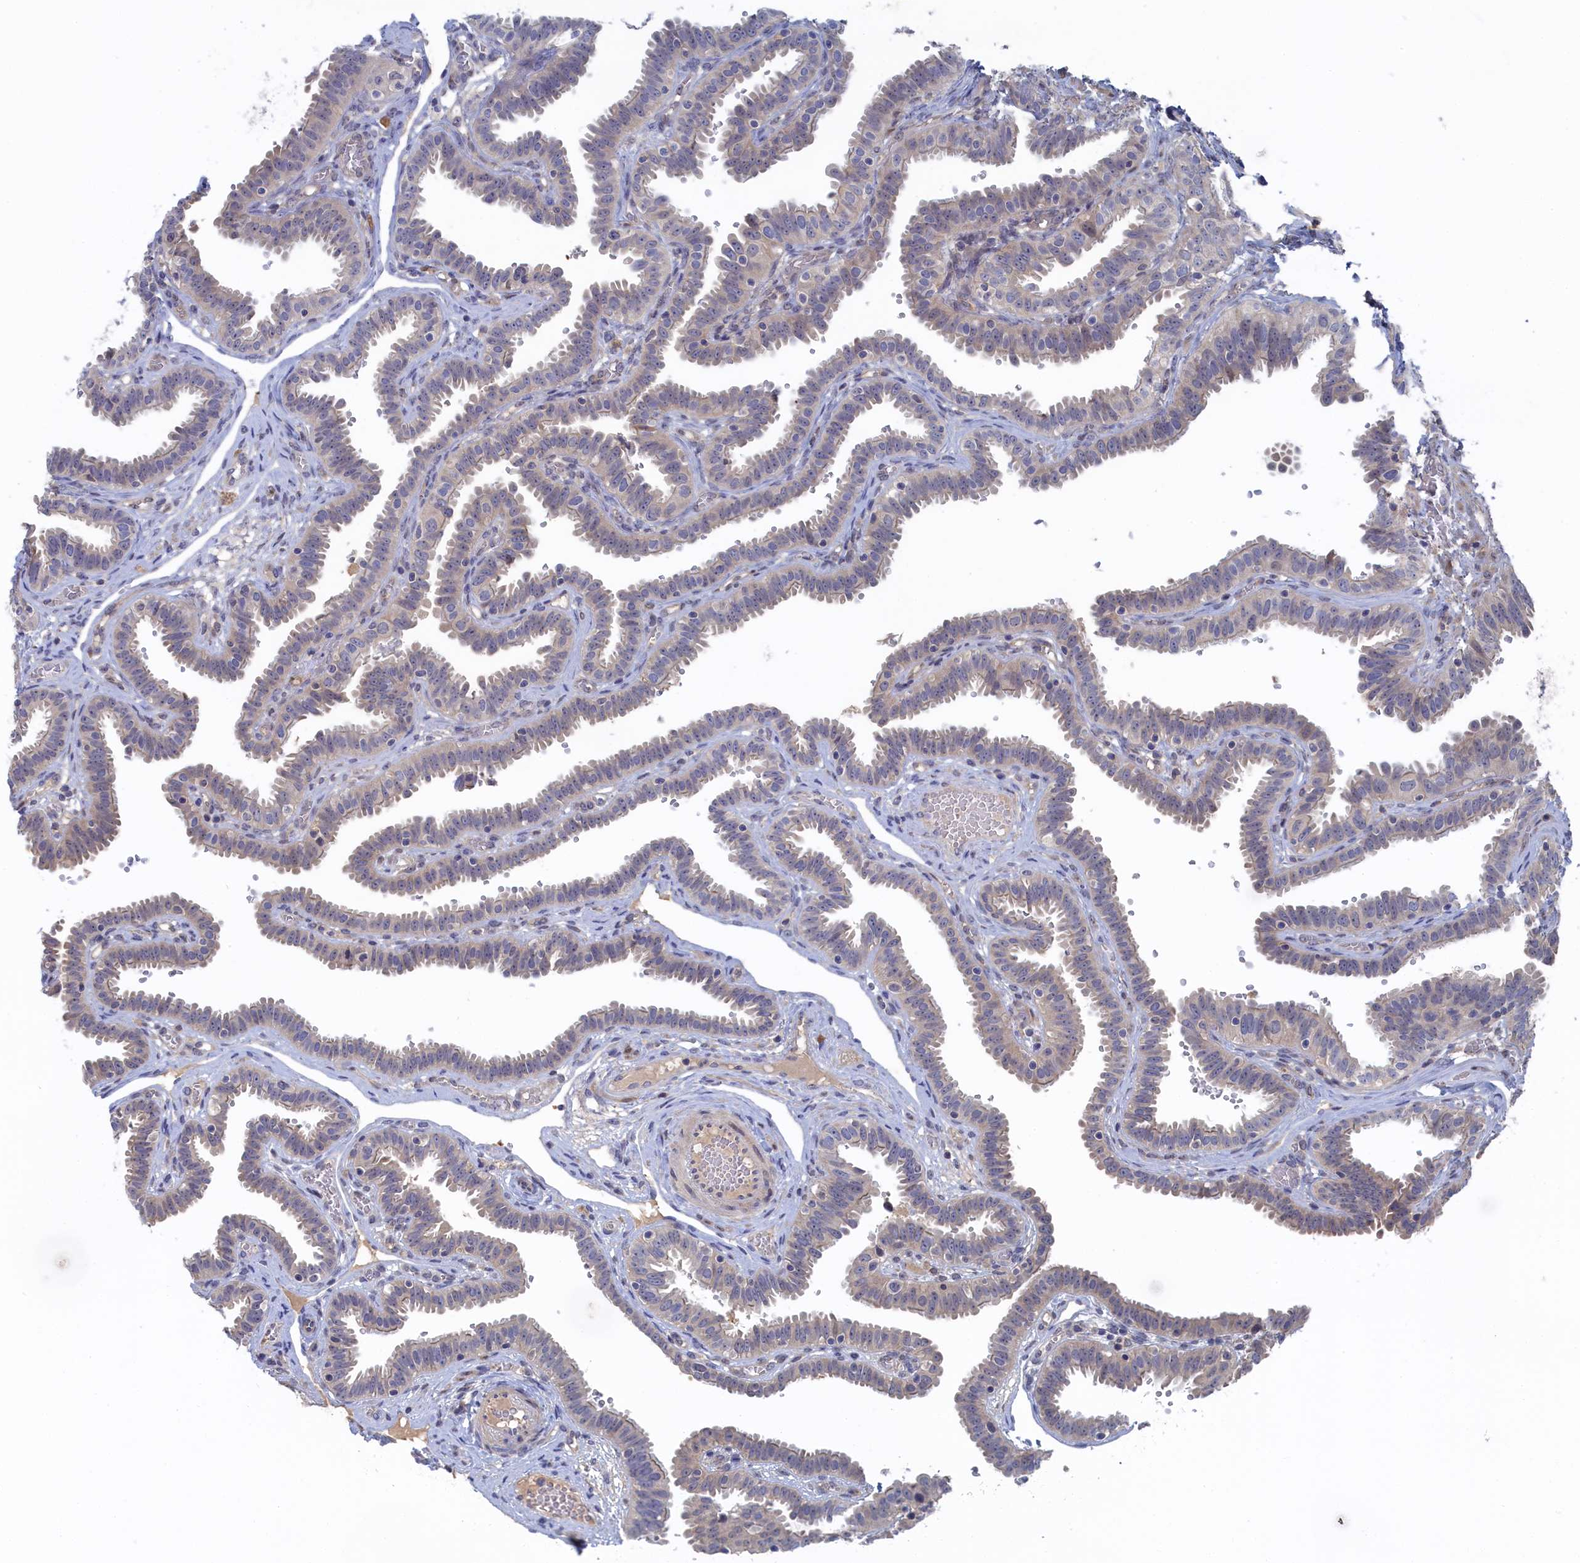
{"staining": {"intensity": "weak", "quantity": "25%-75%", "location": "cytoplasmic/membranous,nuclear"}, "tissue": "fallopian tube", "cell_type": "Glandular cells", "image_type": "normal", "snomed": [{"axis": "morphology", "description": "Normal tissue, NOS"}, {"axis": "topography", "description": "Fallopian tube"}], "caption": "Protein analysis of benign fallopian tube displays weak cytoplasmic/membranous,nuclear staining in about 25%-75% of glandular cells. The staining was performed using DAB to visualize the protein expression in brown, while the nuclei were stained in blue with hematoxylin (Magnification: 20x).", "gene": "IRGQ", "patient": {"sex": "female", "age": 37}}